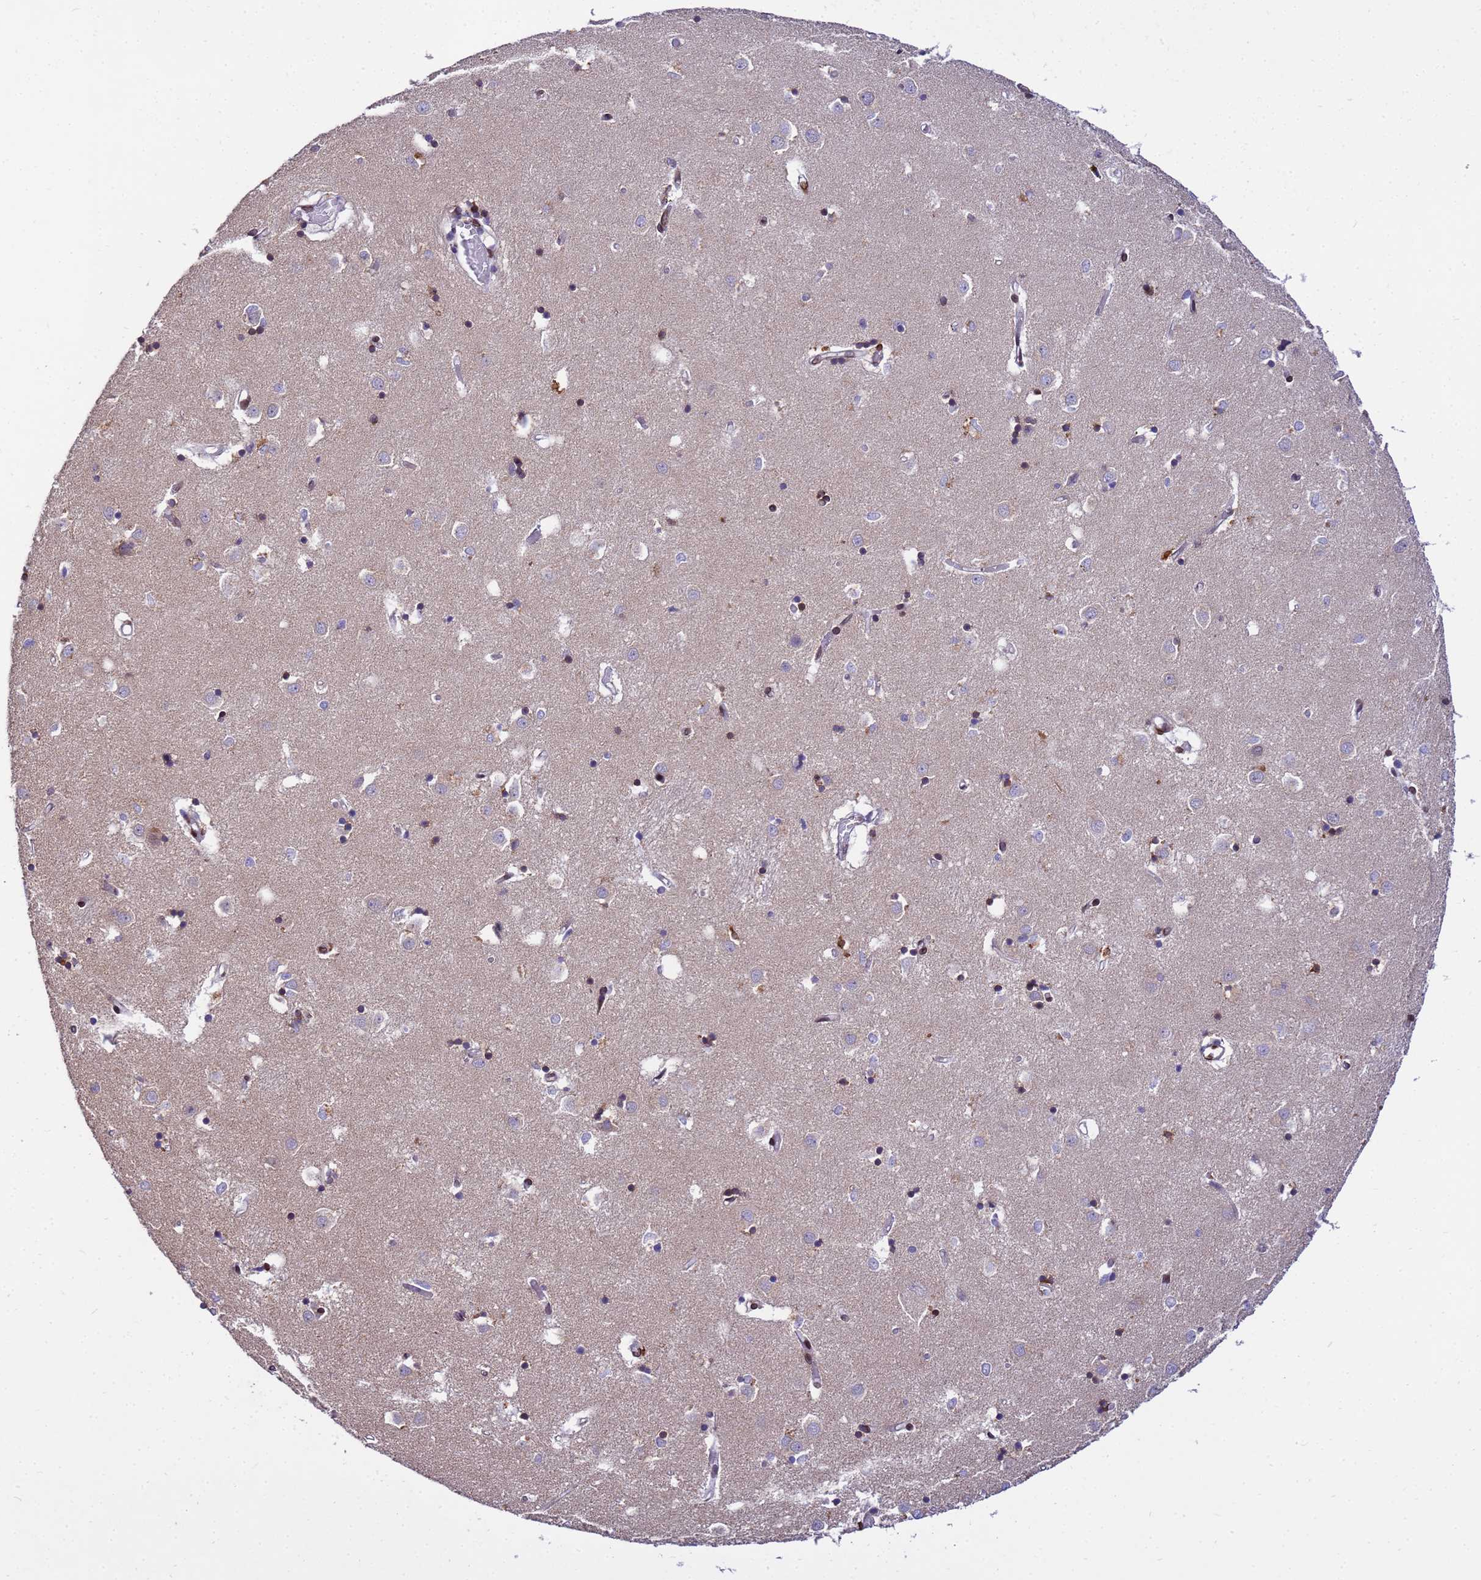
{"staining": {"intensity": "moderate", "quantity": "25%-75%", "location": "nuclear"}, "tissue": "caudate", "cell_type": "Glial cells", "image_type": "normal", "snomed": [{"axis": "morphology", "description": "Normal tissue, NOS"}, {"axis": "topography", "description": "Lateral ventricle wall"}], "caption": "Immunohistochemistry (DAB (3,3'-diaminobenzidine)) staining of unremarkable human caudate demonstrates moderate nuclear protein positivity in about 25%-75% of glial cells. Nuclei are stained in blue.", "gene": "GPR135", "patient": {"sex": "male", "age": 70}}